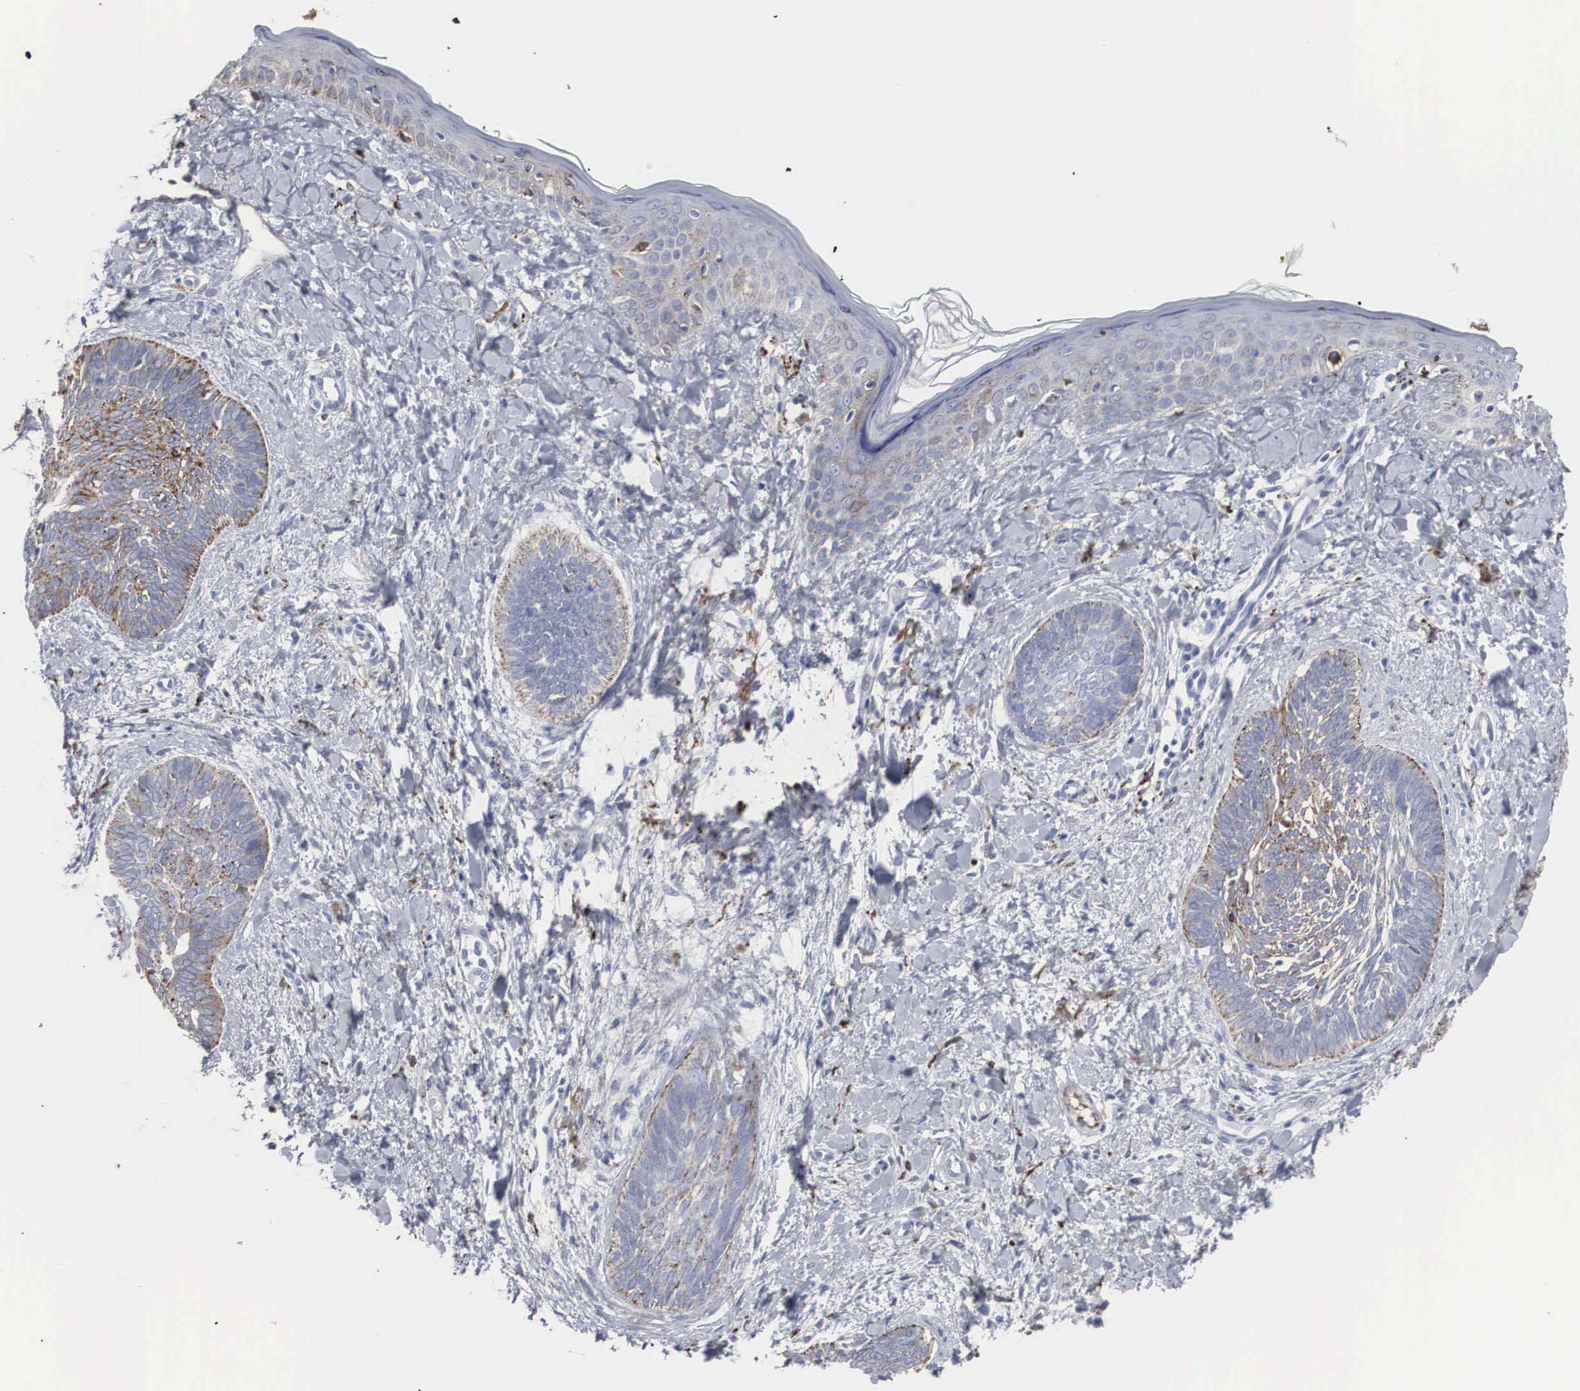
{"staining": {"intensity": "moderate", "quantity": "25%-75%", "location": "cytoplasmic/membranous"}, "tissue": "skin cancer", "cell_type": "Tumor cells", "image_type": "cancer", "snomed": [{"axis": "morphology", "description": "Basal cell carcinoma"}, {"axis": "topography", "description": "Skin"}], "caption": "A brown stain shows moderate cytoplasmic/membranous expression of a protein in human basal cell carcinoma (skin) tumor cells.", "gene": "LGALS3BP", "patient": {"sex": "female", "age": 81}}